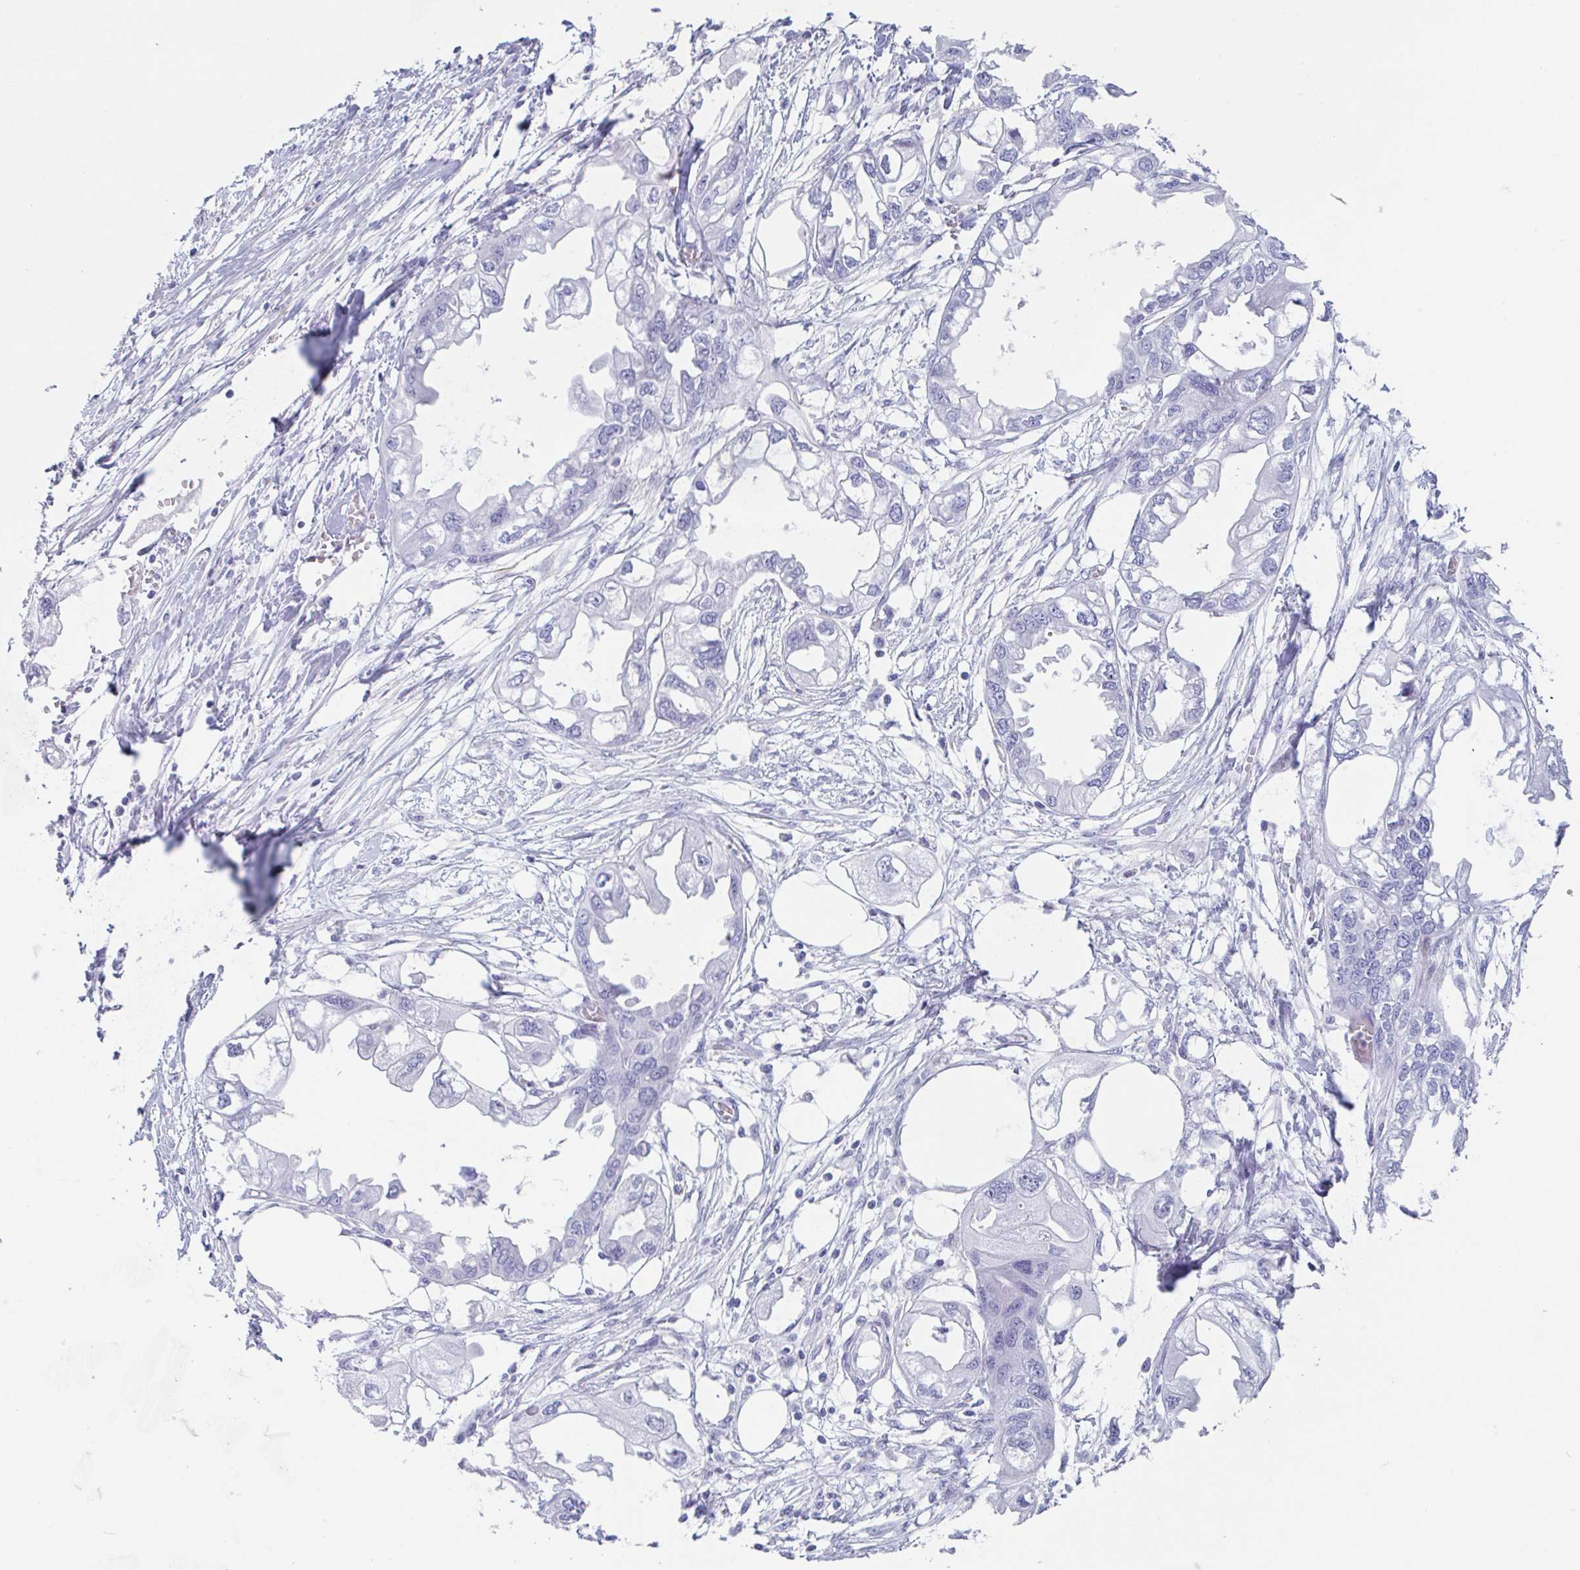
{"staining": {"intensity": "negative", "quantity": "none", "location": "none"}, "tissue": "endometrial cancer", "cell_type": "Tumor cells", "image_type": "cancer", "snomed": [{"axis": "morphology", "description": "Adenocarcinoma, NOS"}, {"axis": "morphology", "description": "Adenocarcinoma, metastatic, NOS"}, {"axis": "topography", "description": "Adipose tissue"}, {"axis": "topography", "description": "Endometrium"}], "caption": "Image shows no significant protein positivity in tumor cells of endometrial cancer.", "gene": "TAS2R41", "patient": {"sex": "female", "age": 67}}